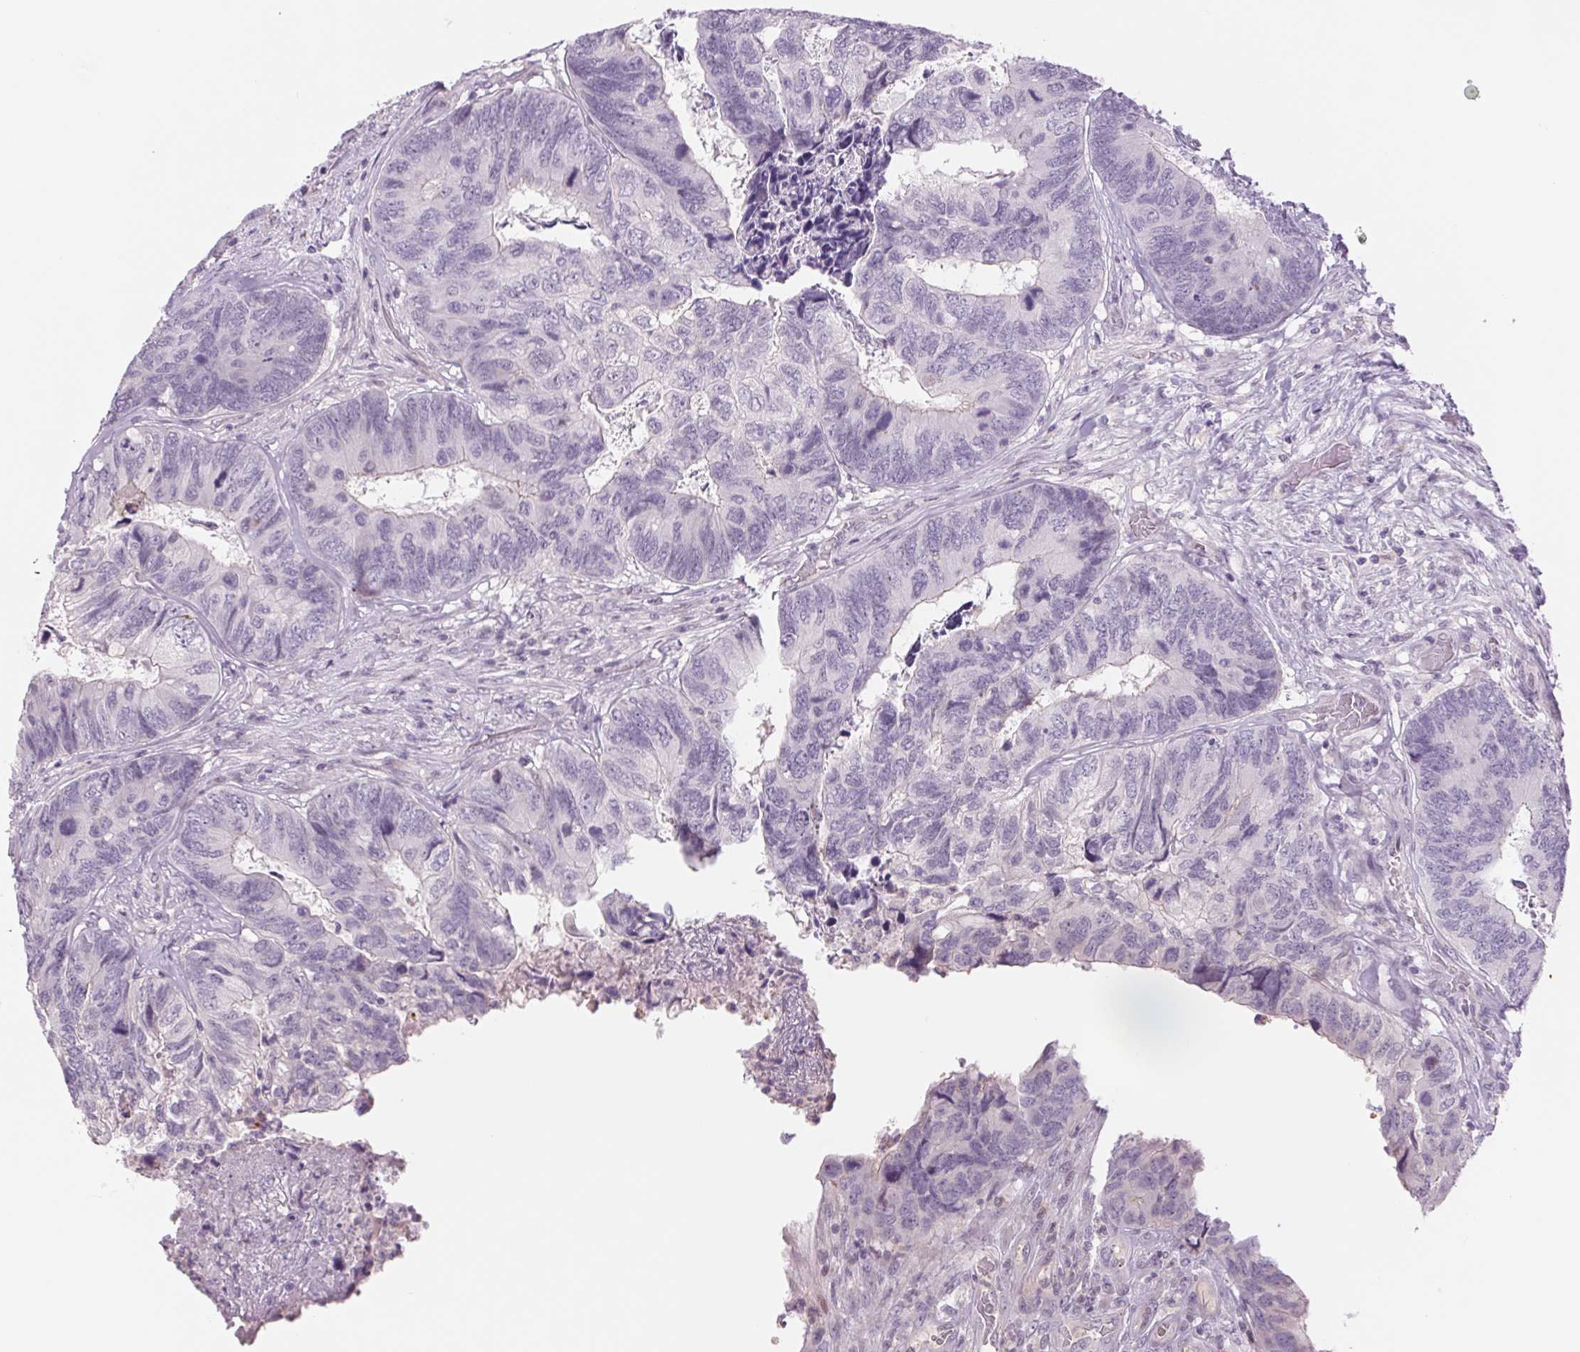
{"staining": {"intensity": "negative", "quantity": "none", "location": "none"}, "tissue": "colorectal cancer", "cell_type": "Tumor cells", "image_type": "cancer", "snomed": [{"axis": "morphology", "description": "Adenocarcinoma, NOS"}, {"axis": "topography", "description": "Colon"}], "caption": "High power microscopy image of an immunohistochemistry image of adenocarcinoma (colorectal), revealing no significant staining in tumor cells.", "gene": "KRT1", "patient": {"sex": "female", "age": 67}}